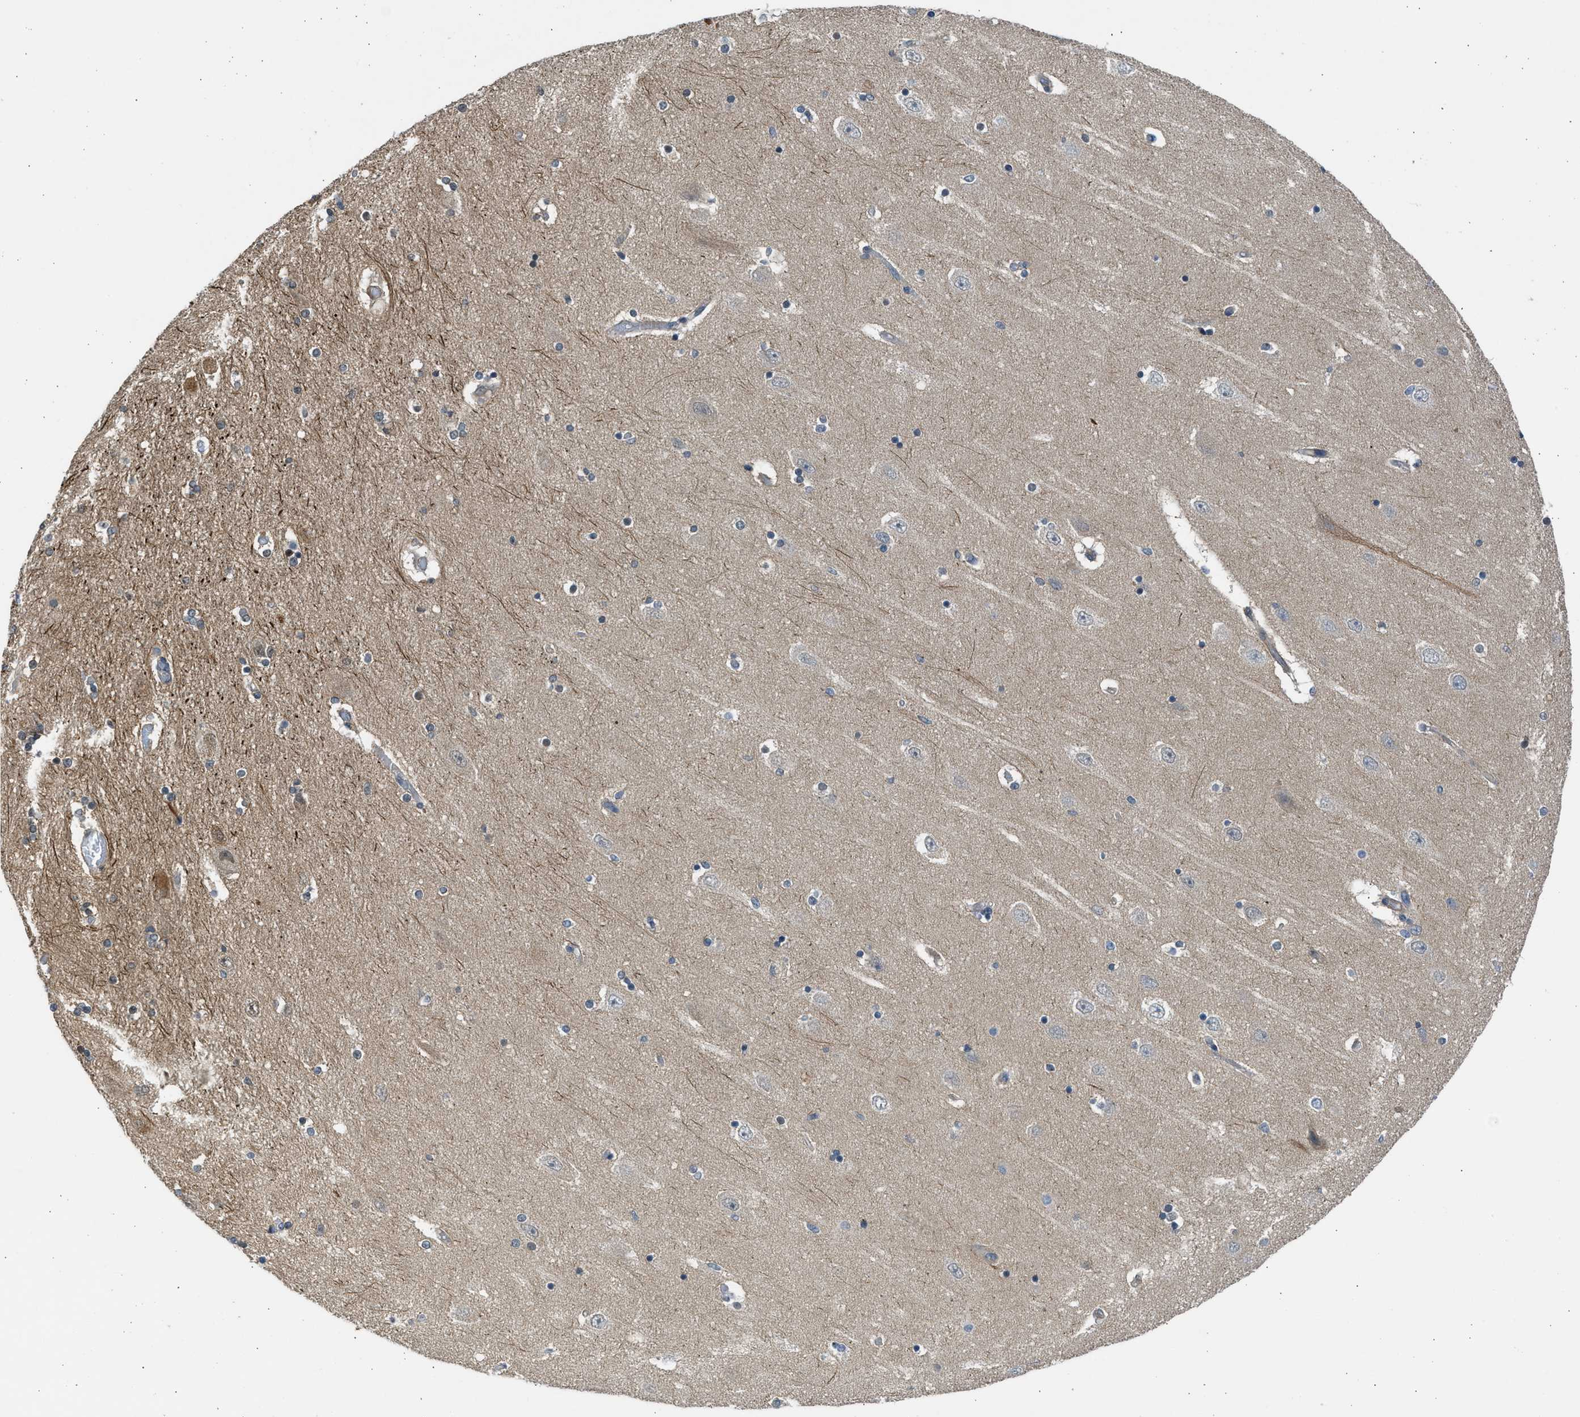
{"staining": {"intensity": "strong", "quantity": "25%-75%", "location": "nuclear"}, "tissue": "hippocampus", "cell_type": "Glial cells", "image_type": "normal", "snomed": [{"axis": "morphology", "description": "Normal tissue, NOS"}, {"axis": "topography", "description": "Hippocampus"}], "caption": "Immunohistochemistry (IHC) image of unremarkable hippocampus: hippocampus stained using immunohistochemistry (IHC) reveals high levels of strong protein expression localized specifically in the nuclear of glial cells, appearing as a nuclear brown color.", "gene": "PCNX3", "patient": {"sex": "female", "age": 54}}